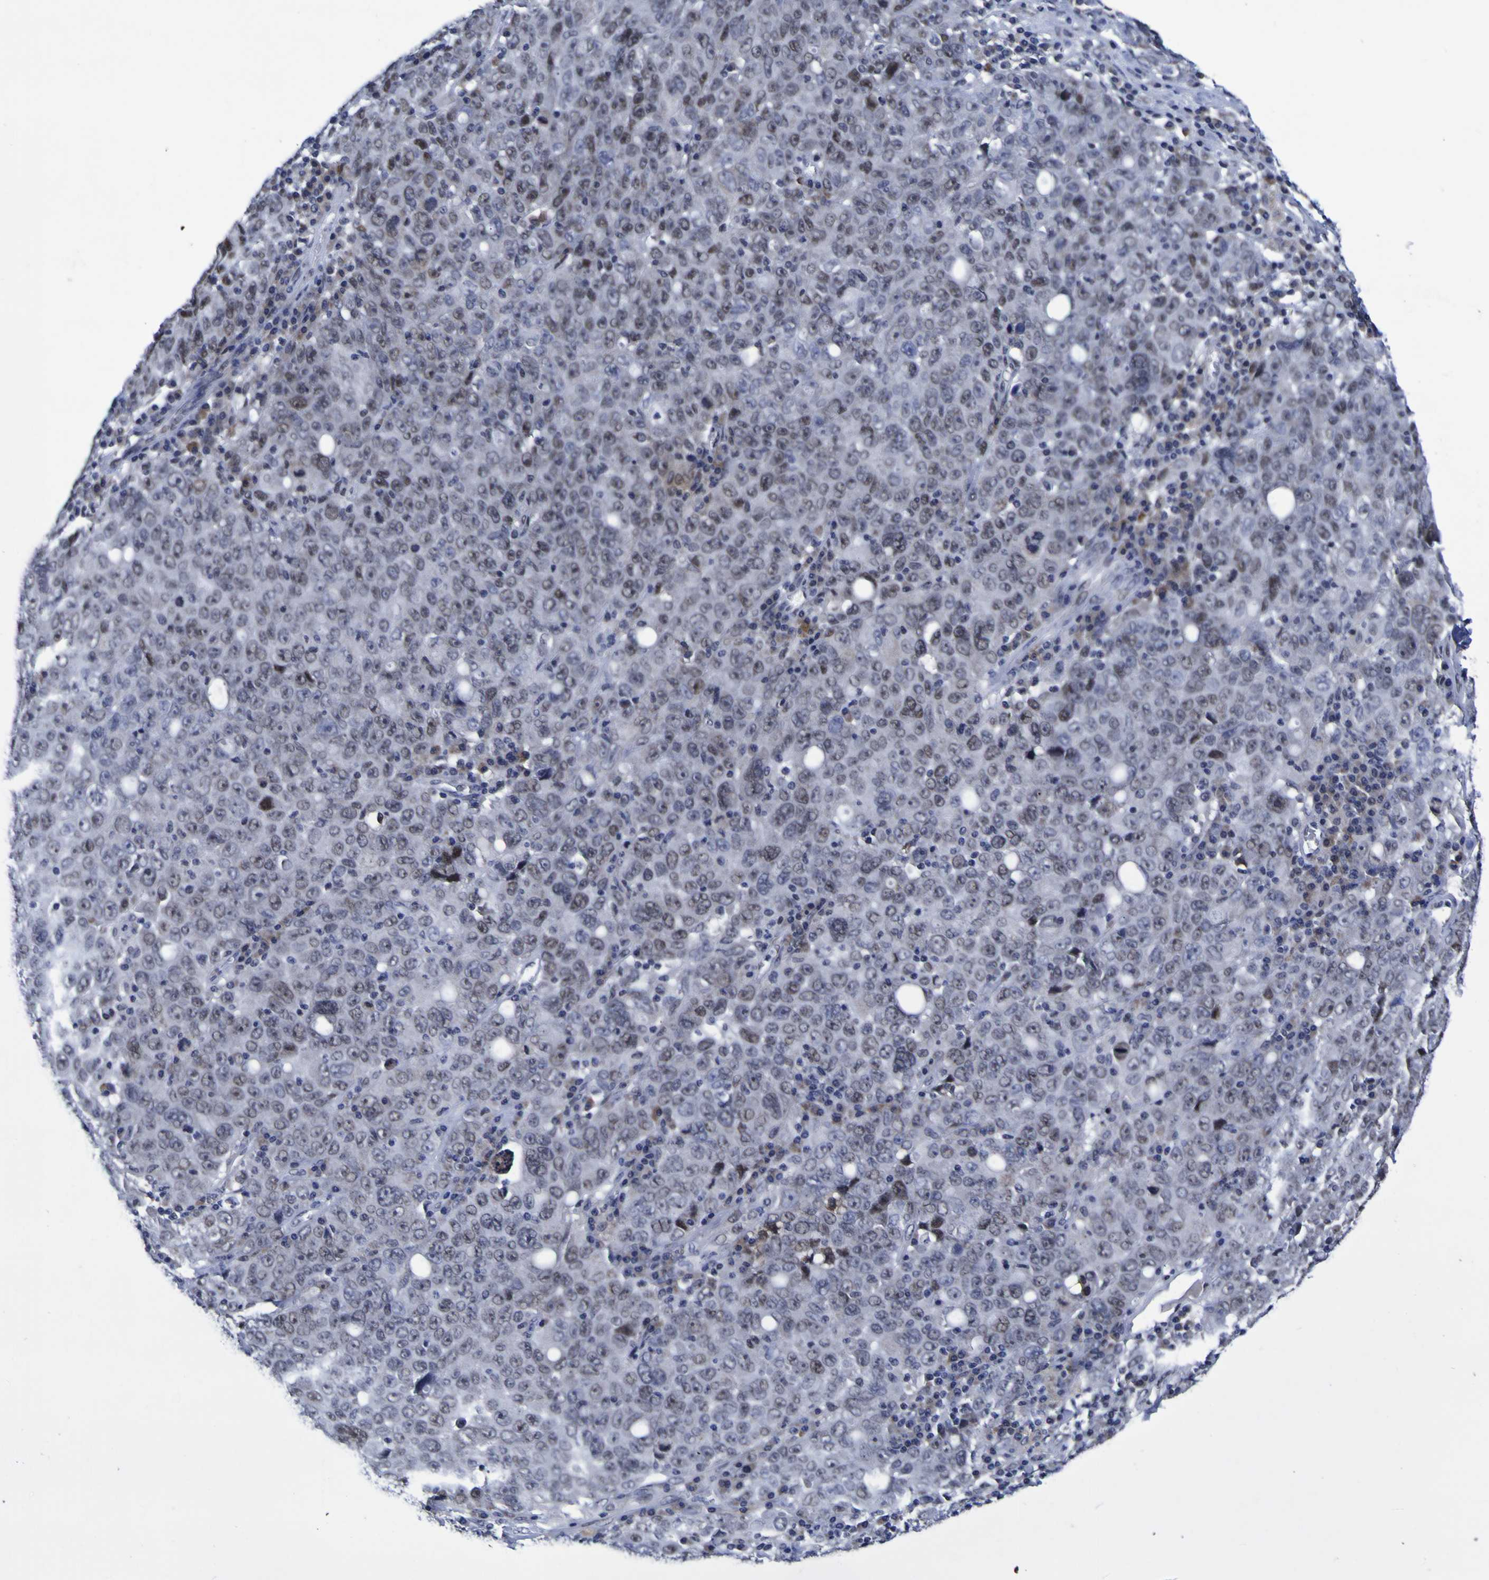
{"staining": {"intensity": "weak", "quantity": "25%-75%", "location": "cytoplasmic/membranous,nuclear"}, "tissue": "ovarian cancer", "cell_type": "Tumor cells", "image_type": "cancer", "snomed": [{"axis": "morphology", "description": "Carcinoma, endometroid"}, {"axis": "topography", "description": "Ovary"}], "caption": "Ovarian endometroid carcinoma stained with IHC shows weak cytoplasmic/membranous and nuclear expression in about 25%-75% of tumor cells. (DAB = brown stain, brightfield microscopy at high magnification).", "gene": "MBD3", "patient": {"sex": "female", "age": 62}}